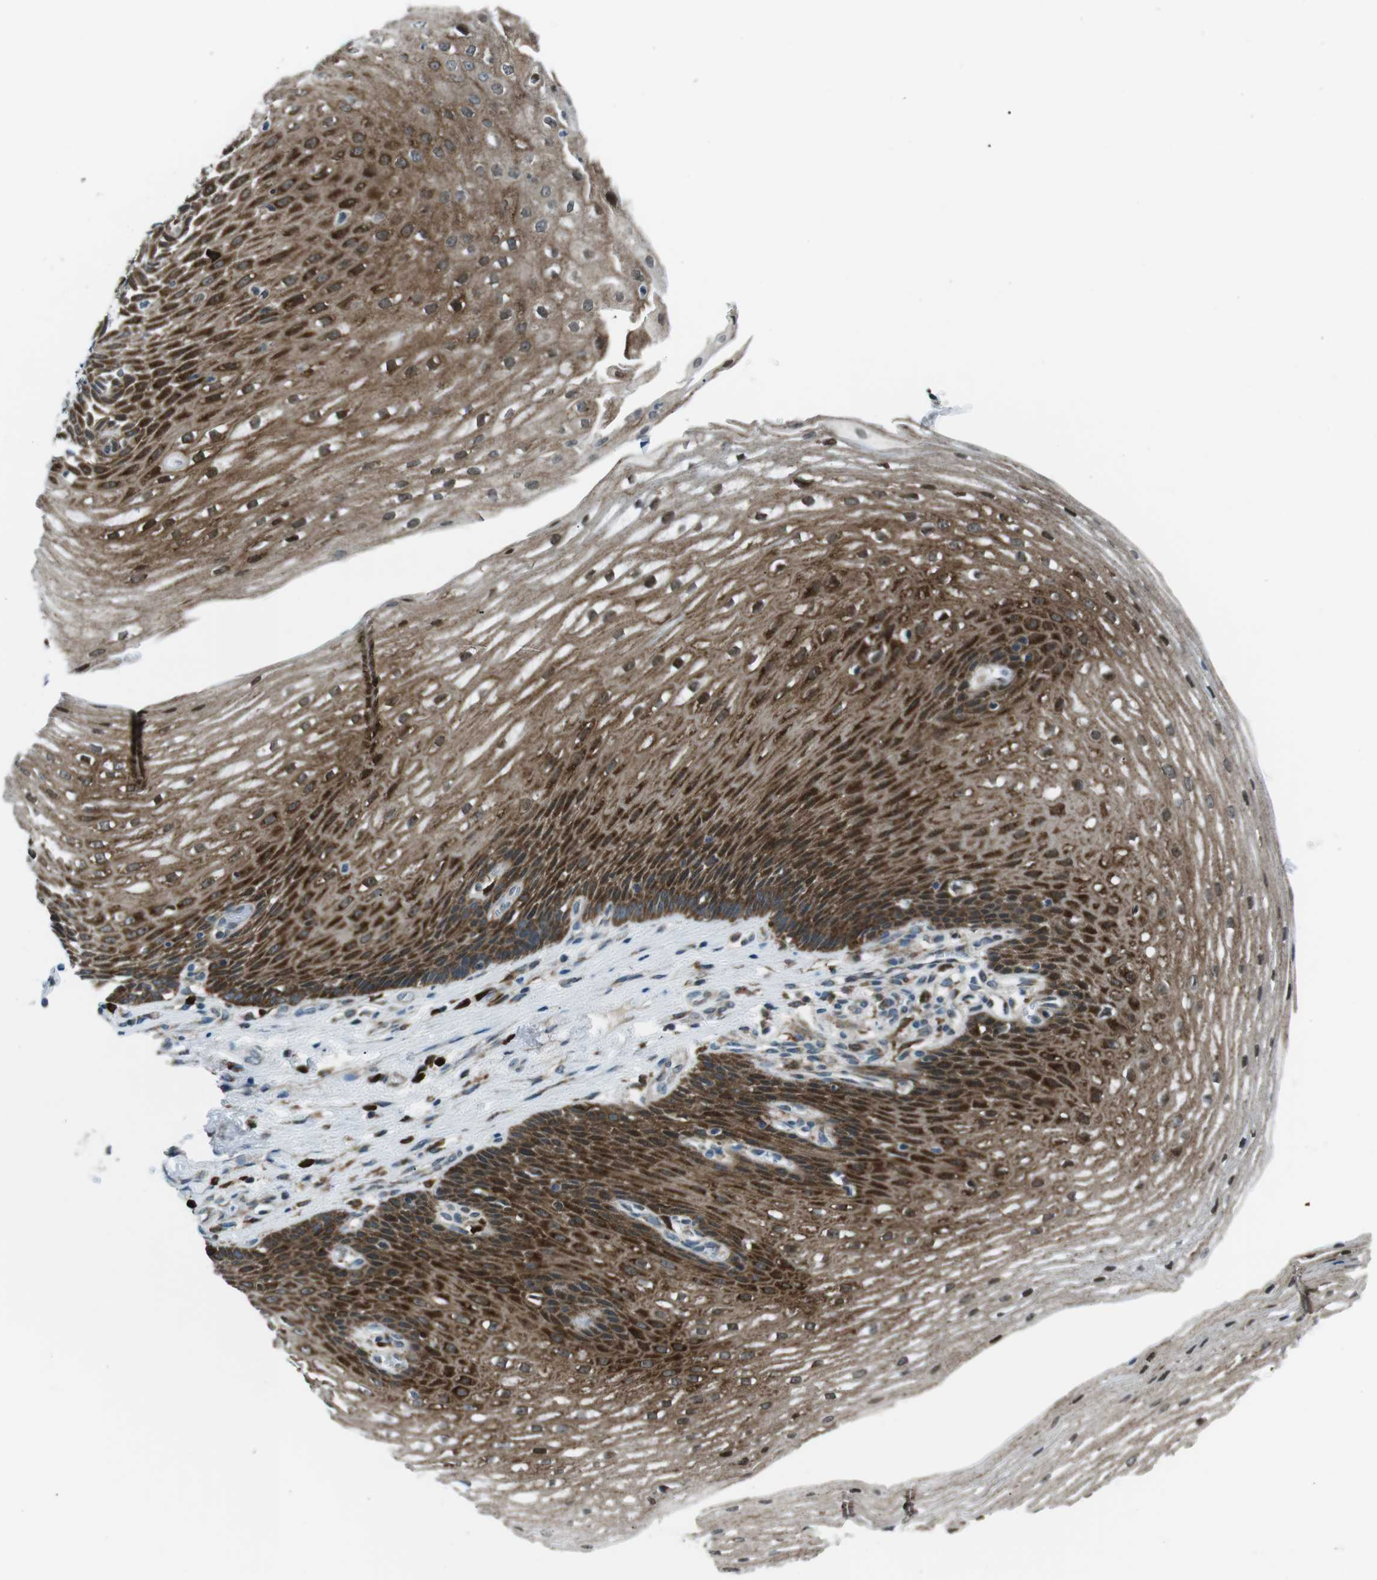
{"staining": {"intensity": "strong", "quantity": ">75%", "location": "cytoplasmic/membranous"}, "tissue": "esophagus", "cell_type": "Squamous epithelial cells", "image_type": "normal", "snomed": [{"axis": "morphology", "description": "Normal tissue, NOS"}, {"axis": "topography", "description": "Esophagus"}], "caption": "Immunohistochemistry (IHC) image of normal esophagus: esophagus stained using immunohistochemistry reveals high levels of strong protein expression localized specifically in the cytoplasmic/membranous of squamous epithelial cells, appearing as a cytoplasmic/membranous brown color.", "gene": "BLNK", "patient": {"sex": "male", "age": 48}}